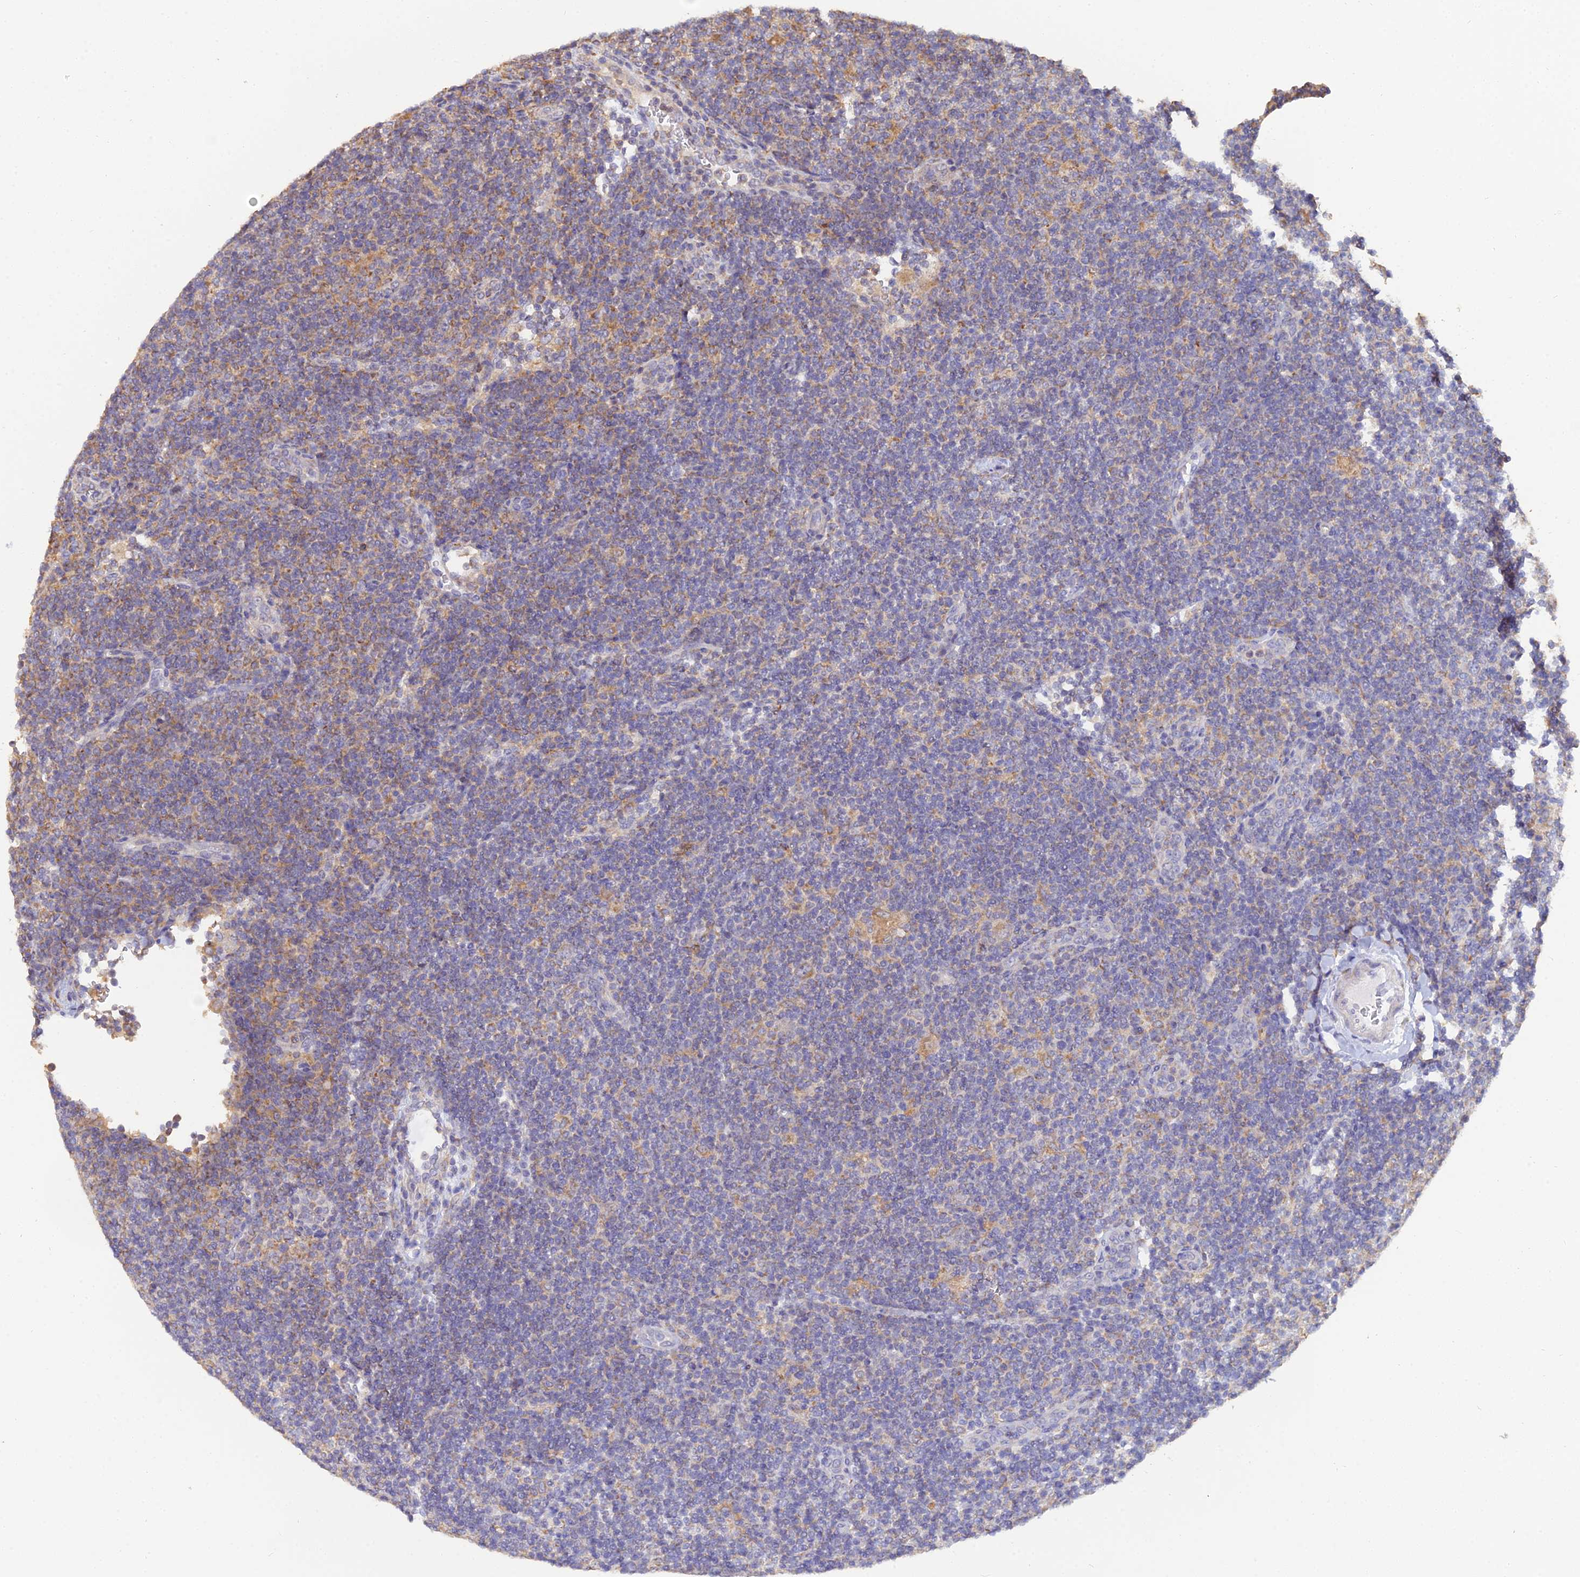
{"staining": {"intensity": "moderate", "quantity": "25%-75%", "location": "cytoplasmic/membranous"}, "tissue": "lymphoma", "cell_type": "Tumor cells", "image_type": "cancer", "snomed": [{"axis": "morphology", "description": "Hodgkin's disease, NOS"}, {"axis": "topography", "description": "Lymph node"}], "caption": "About 25%-75% of tumor cells in lymphoma show moderate cytoplasmic/membranous protein expression as visualized by brown immunohistochemical staining.", "gene": "ARL8B", "patient": {"sex": "female", "age": 57}}